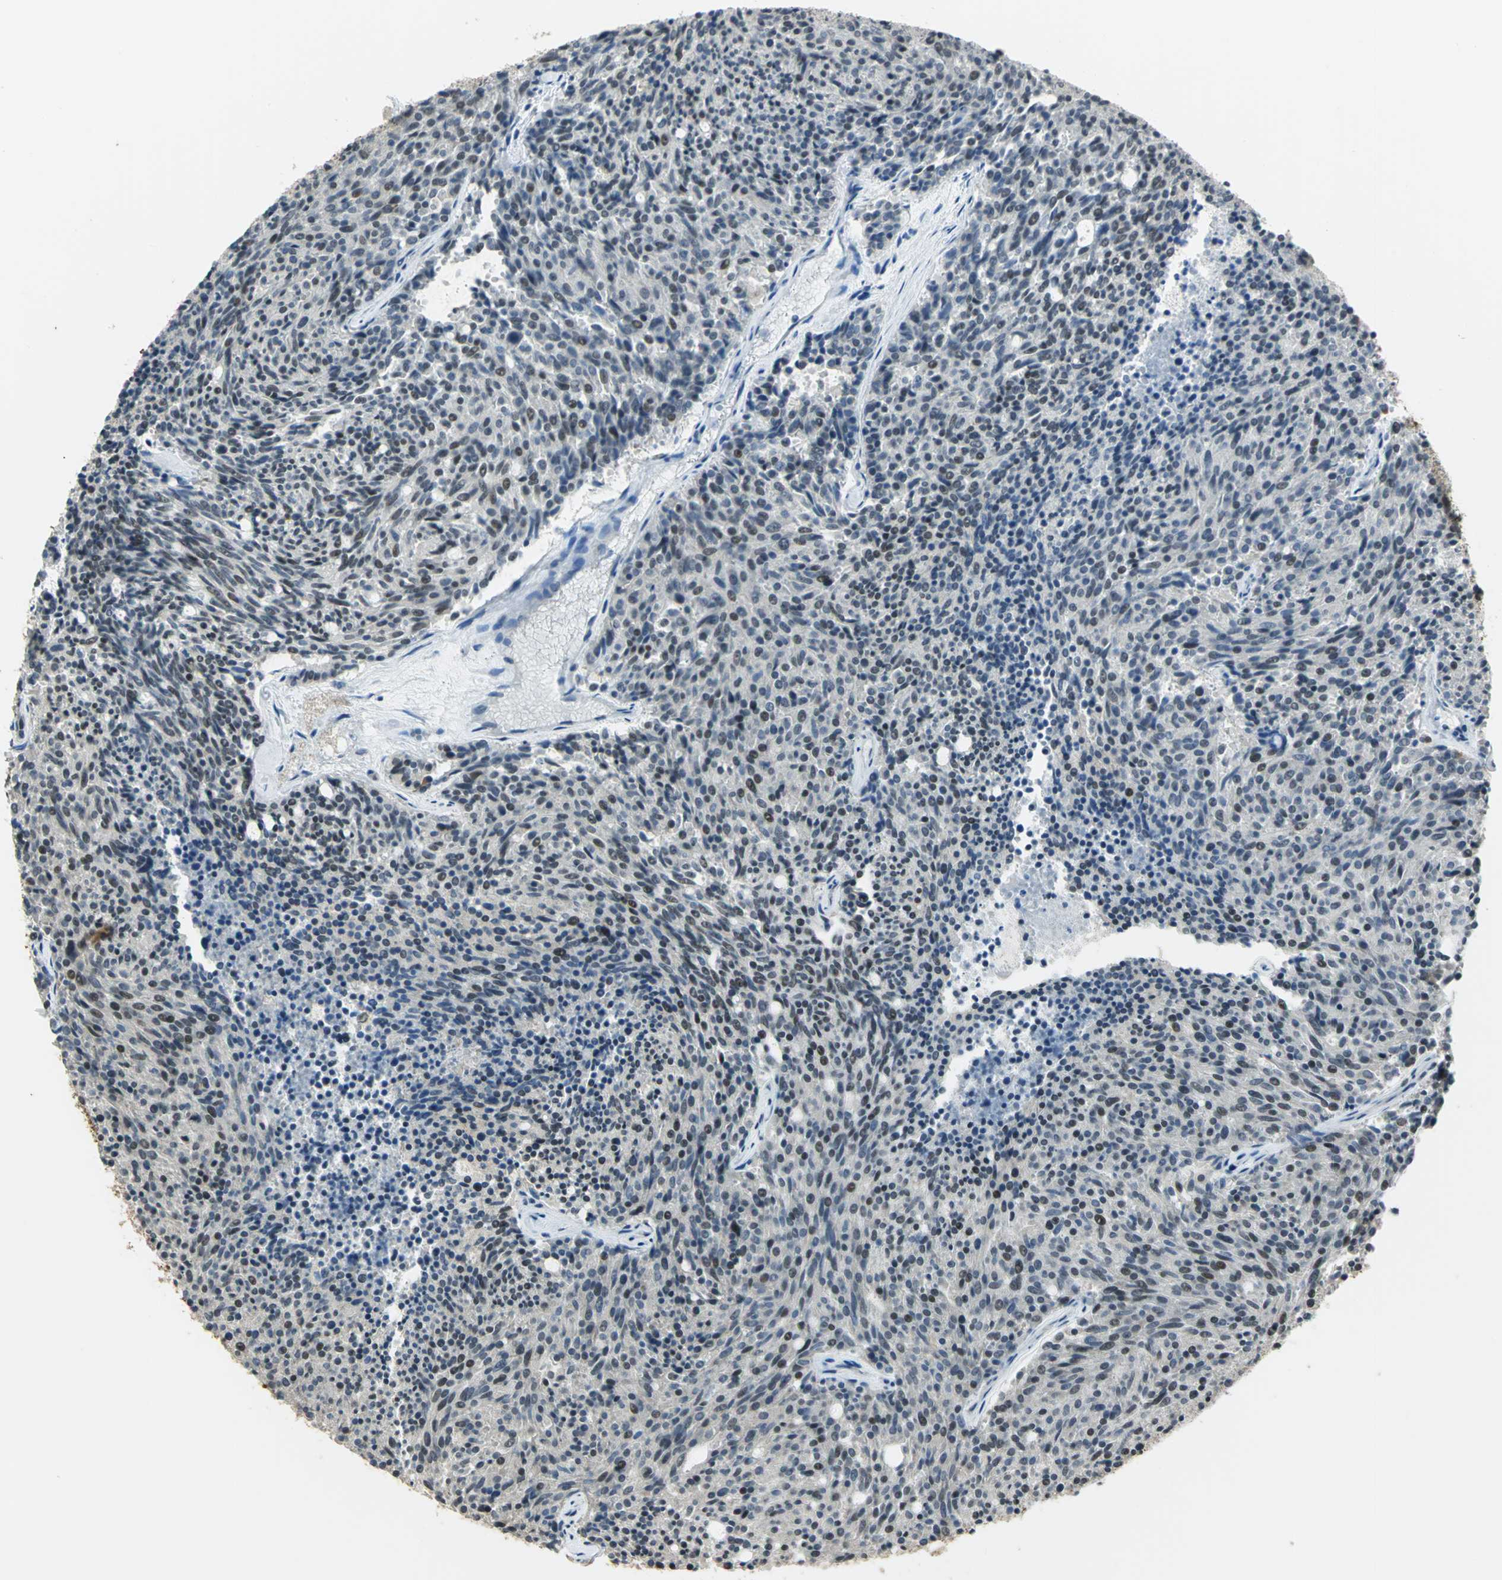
{"staining": {"intensity": "weak", "quantity": "25%-75%", "location": "nuclear"}, "tissue": "carcinoid", "cell_type": "Tumor cells", "image_type": "cancer", "snomed": [{"axis": "morphology", "description": "Carcinoid, malignant, NOS"}, {"axis": "topography", "description": "Pancreas"}], "caption": "Human malignant carcinoid stained with a brown dye shows weak nuclear positive positivity in approximately 25%-75% of tumor cells.", "gene": "ELF1", "patient": {"sex": "female", "age": 54}}